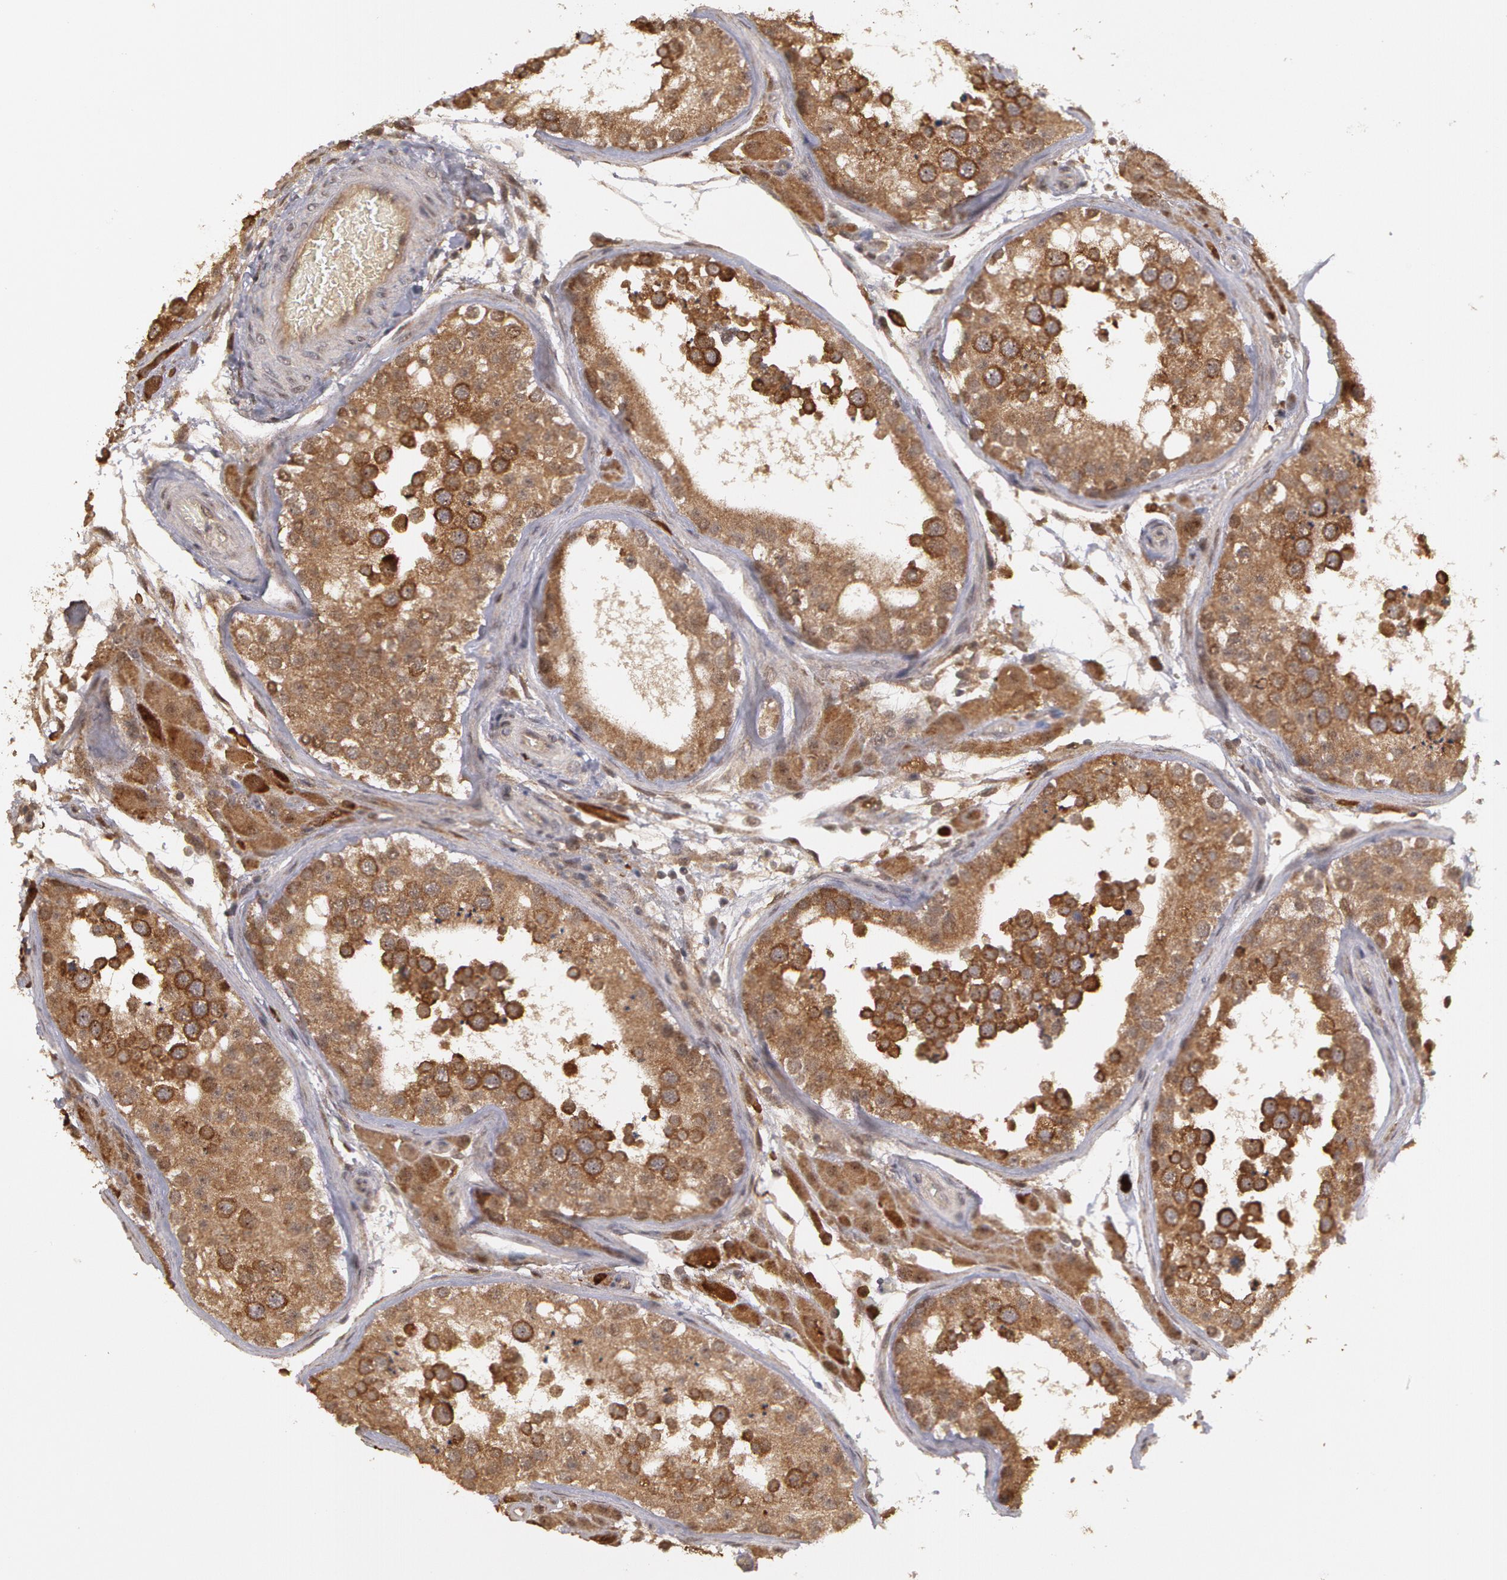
{"staining": {"intensity": "strong", "quantity": "25%-75%", "location": "cytoplasmic/membranous"}, "tissue": "testis", "cell_type": "Cells in seminiferous ducts", "image_type": "normal", "snomed": [{"axis": "morphology", "description": "Normal tissue, NOS"}, {"axis": "topography", "description": "Testis"}], "caption": "Immunohistochemical staining of benign testis shows strong cytoplasmic/membranous protein positivity in approximately 25%-75% of cells in seminiferous ducts.", "gene": "GLIS1", "patient": {"sex": "male", "age": 26}}